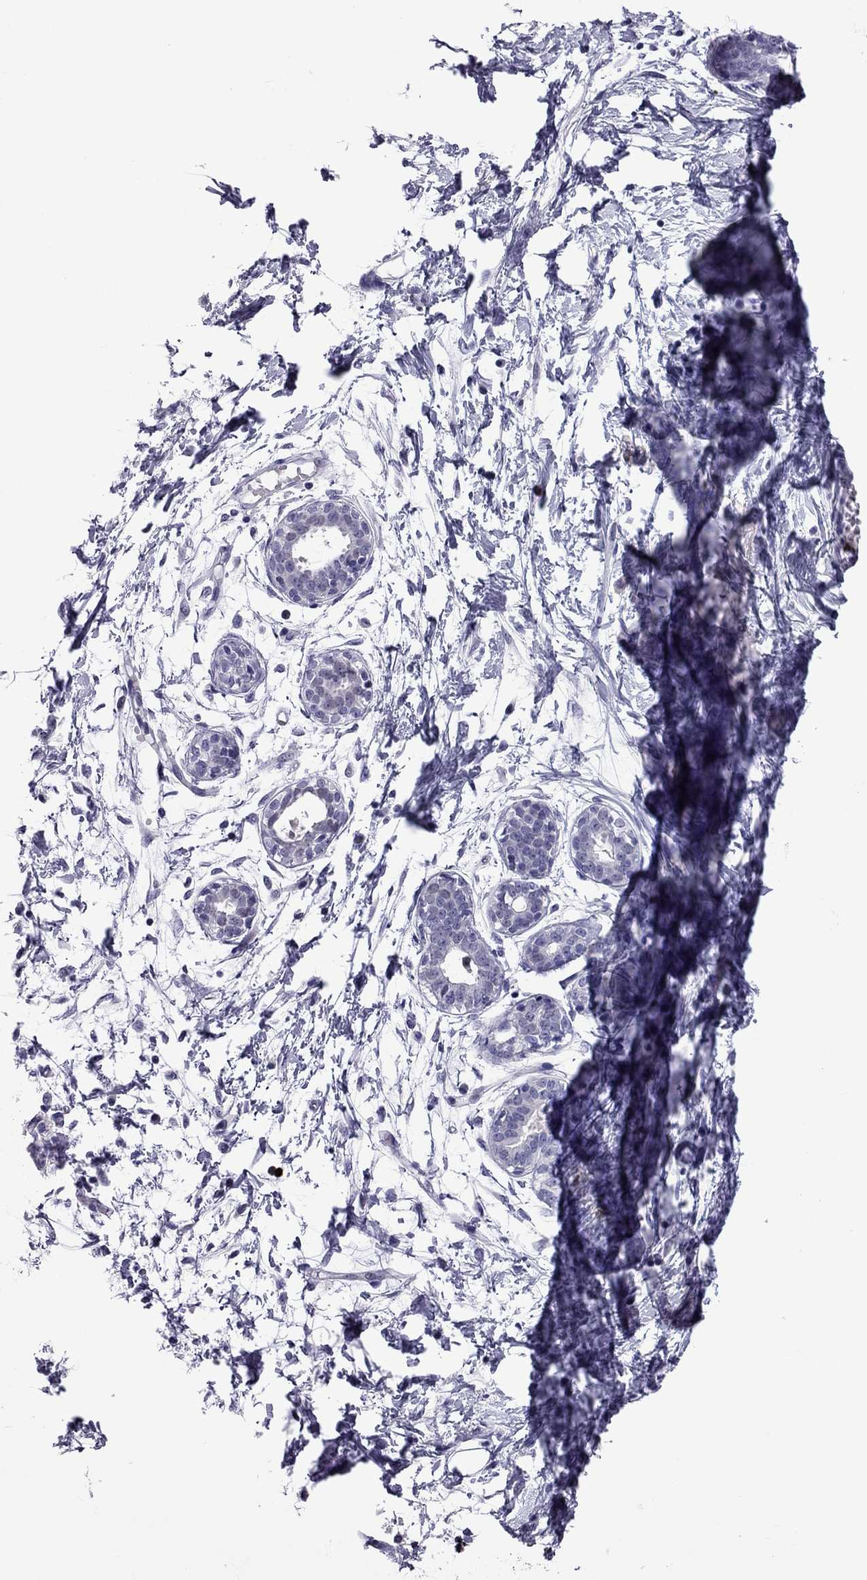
{"staining": {"intensity": "weak", "quantity": "<25%", "location": "cytoplasmic/membranous"}, "tissue": "breast", "cell_type": "Adipocytes", "image_type": "normal", "snomed": [{"axis": "morphology", "description": "Normal tissue, NOS"}, {"axis": "topography", "description": "Breast"}], "caption": "A high-resolution histopathology image shows IHC staining of benign breast, which reveals no significant positivity in adipocytes.", "gene": "CCL27", "patient": {"sex": "female", "age": 37}}